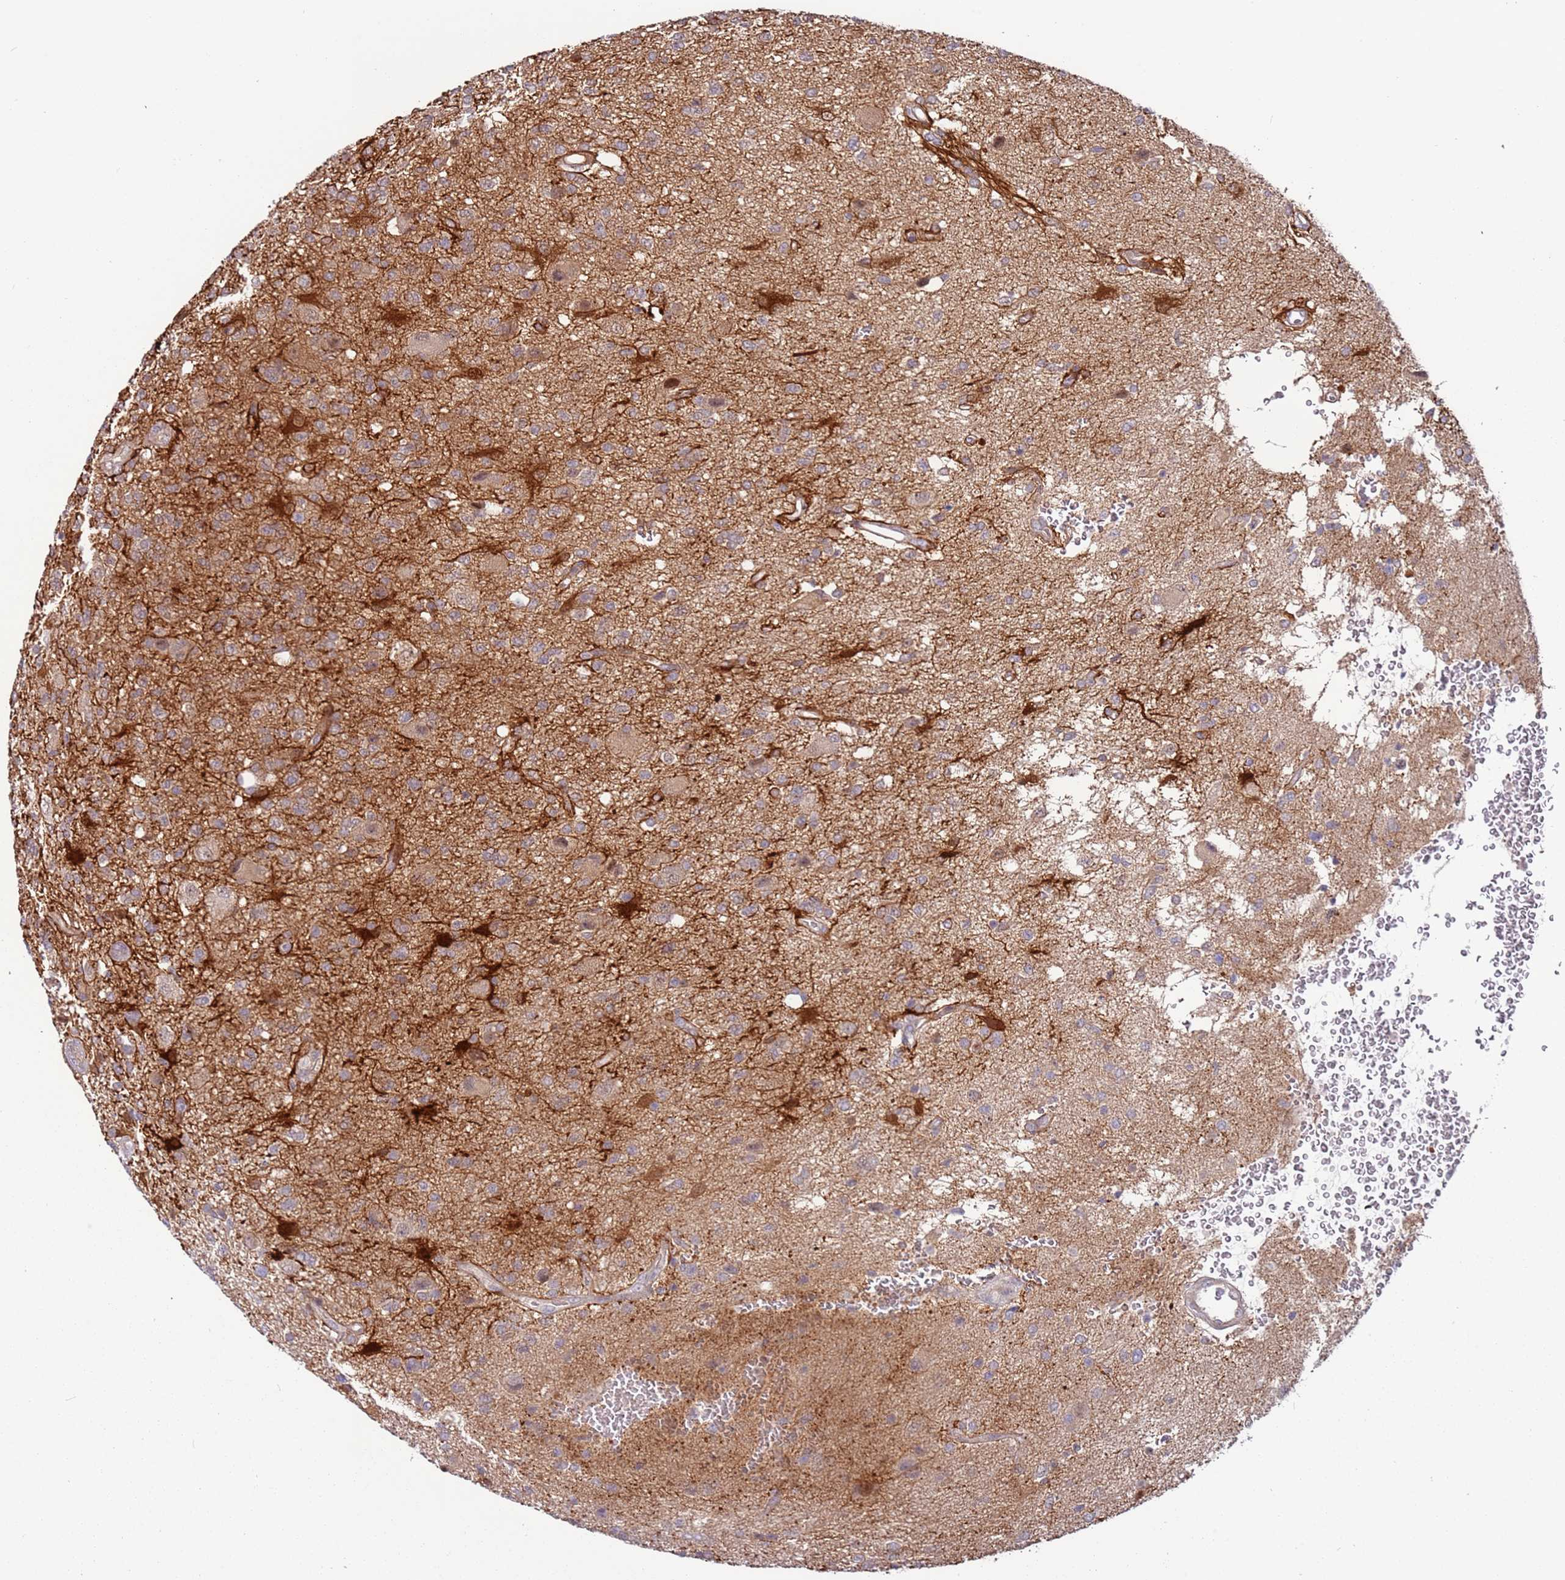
{"staining": {"intensity": "negative", "quantity": "none", "location": "none"}, "tissue": "glioma", "cell_type": "Tumor cells", "image_type": "cancer", "snomed": [{"axis": "morphology", "description": "Glioma, malignant, High grade"}, {"axis": "topography", "description": "Brain"}], "caption": "An immunohistochemistry micrograph of glioma is shown. There is no staining in tumor cells of glioma.", "gene": "MTG2", "patient": {"sex": "male", "age": 56}}